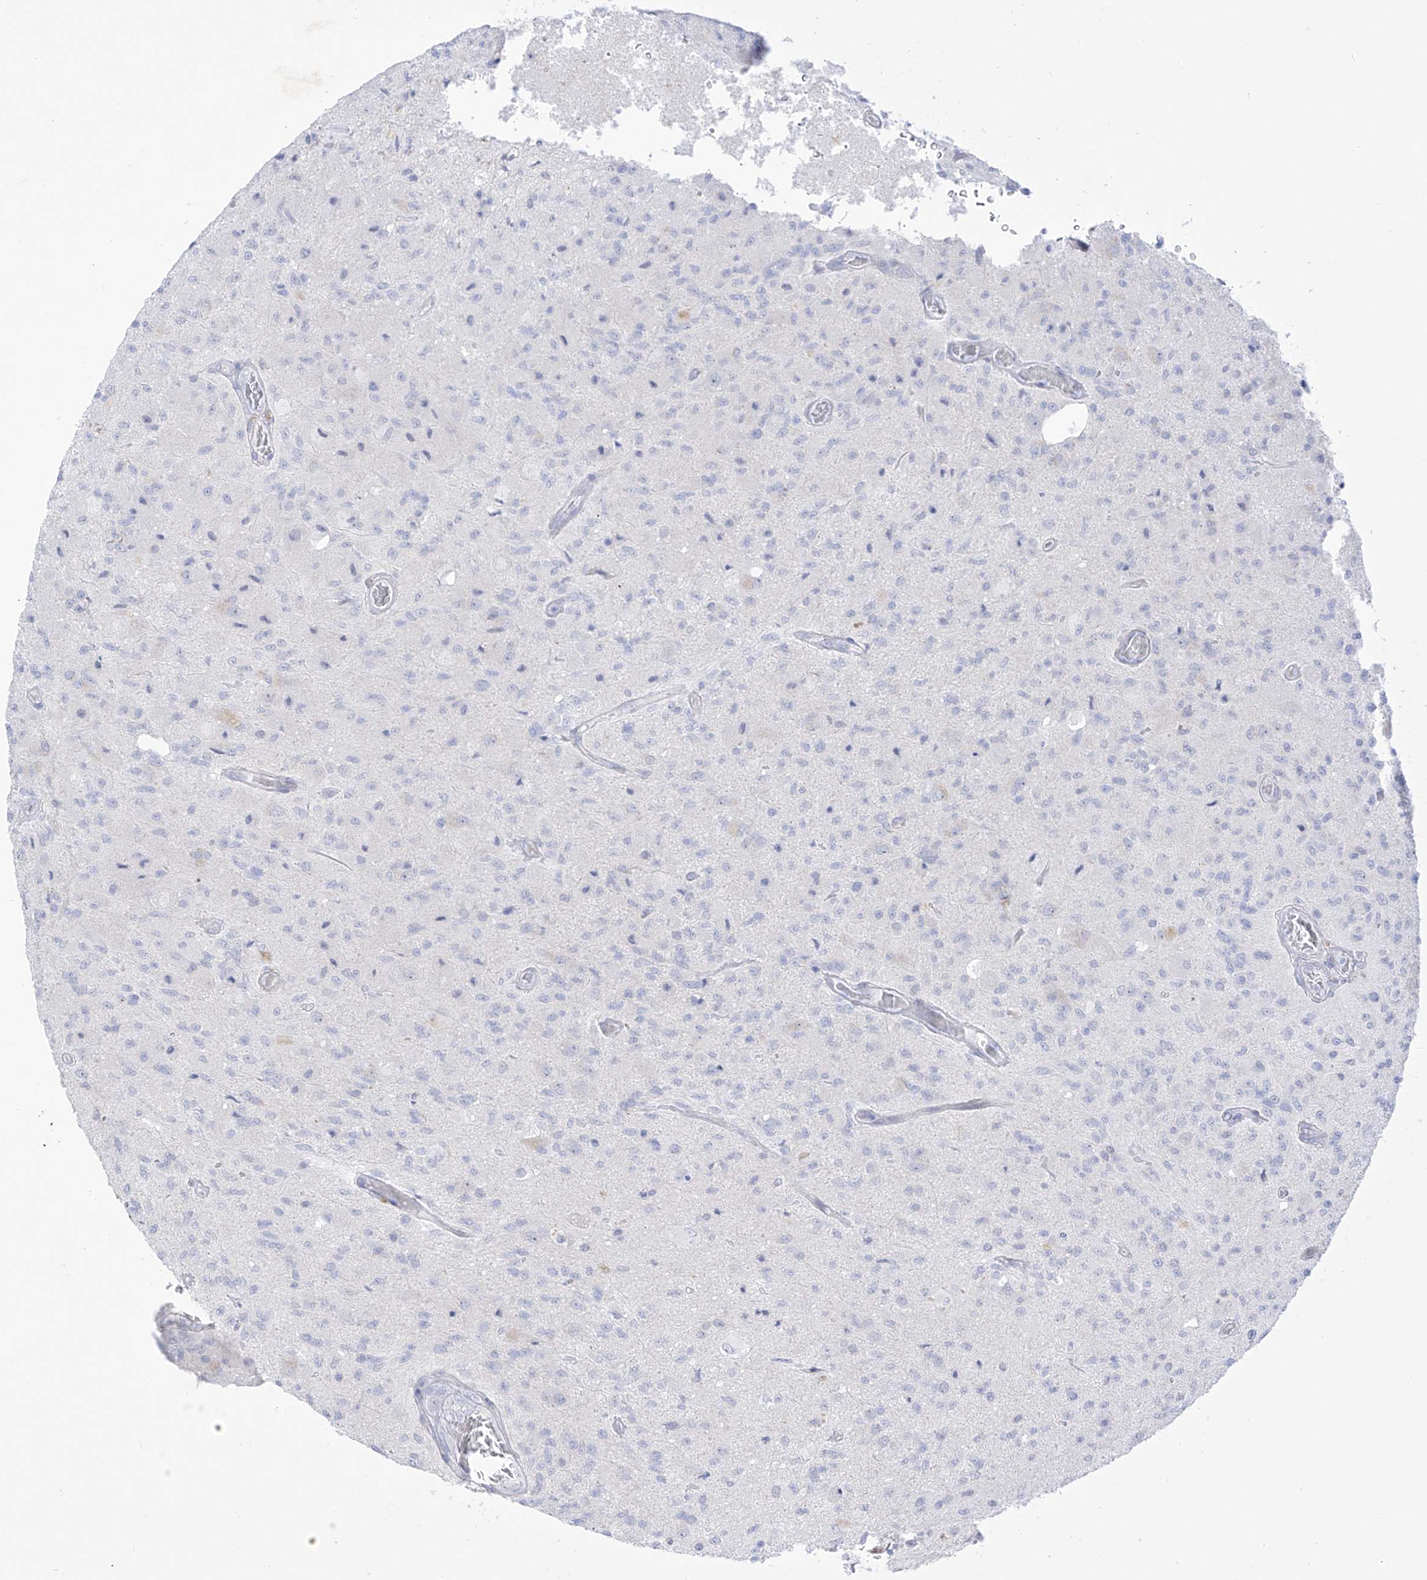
{"staining": {"intensity": "negative", "quantity": "none", "location": "none"}, "tissue": "glioma", "cell_type": "Tumor cells", "image_type": "cancer", "snomed": [{"axis": "morphology", "description": "Normal tissue, NOS"}, {"axis": "morphology", "description": "Glioma, malignant, High grade"}, {"axis": "topography", "description": "Cerebral cortex"}], "caption": "A high-resolution image shows IHC staining of malignant high-grade glioma, which demonstrates no significant staining in tumor cells.", "gene": "DMKN", "patient": {"sex": "male", "age": 77}}